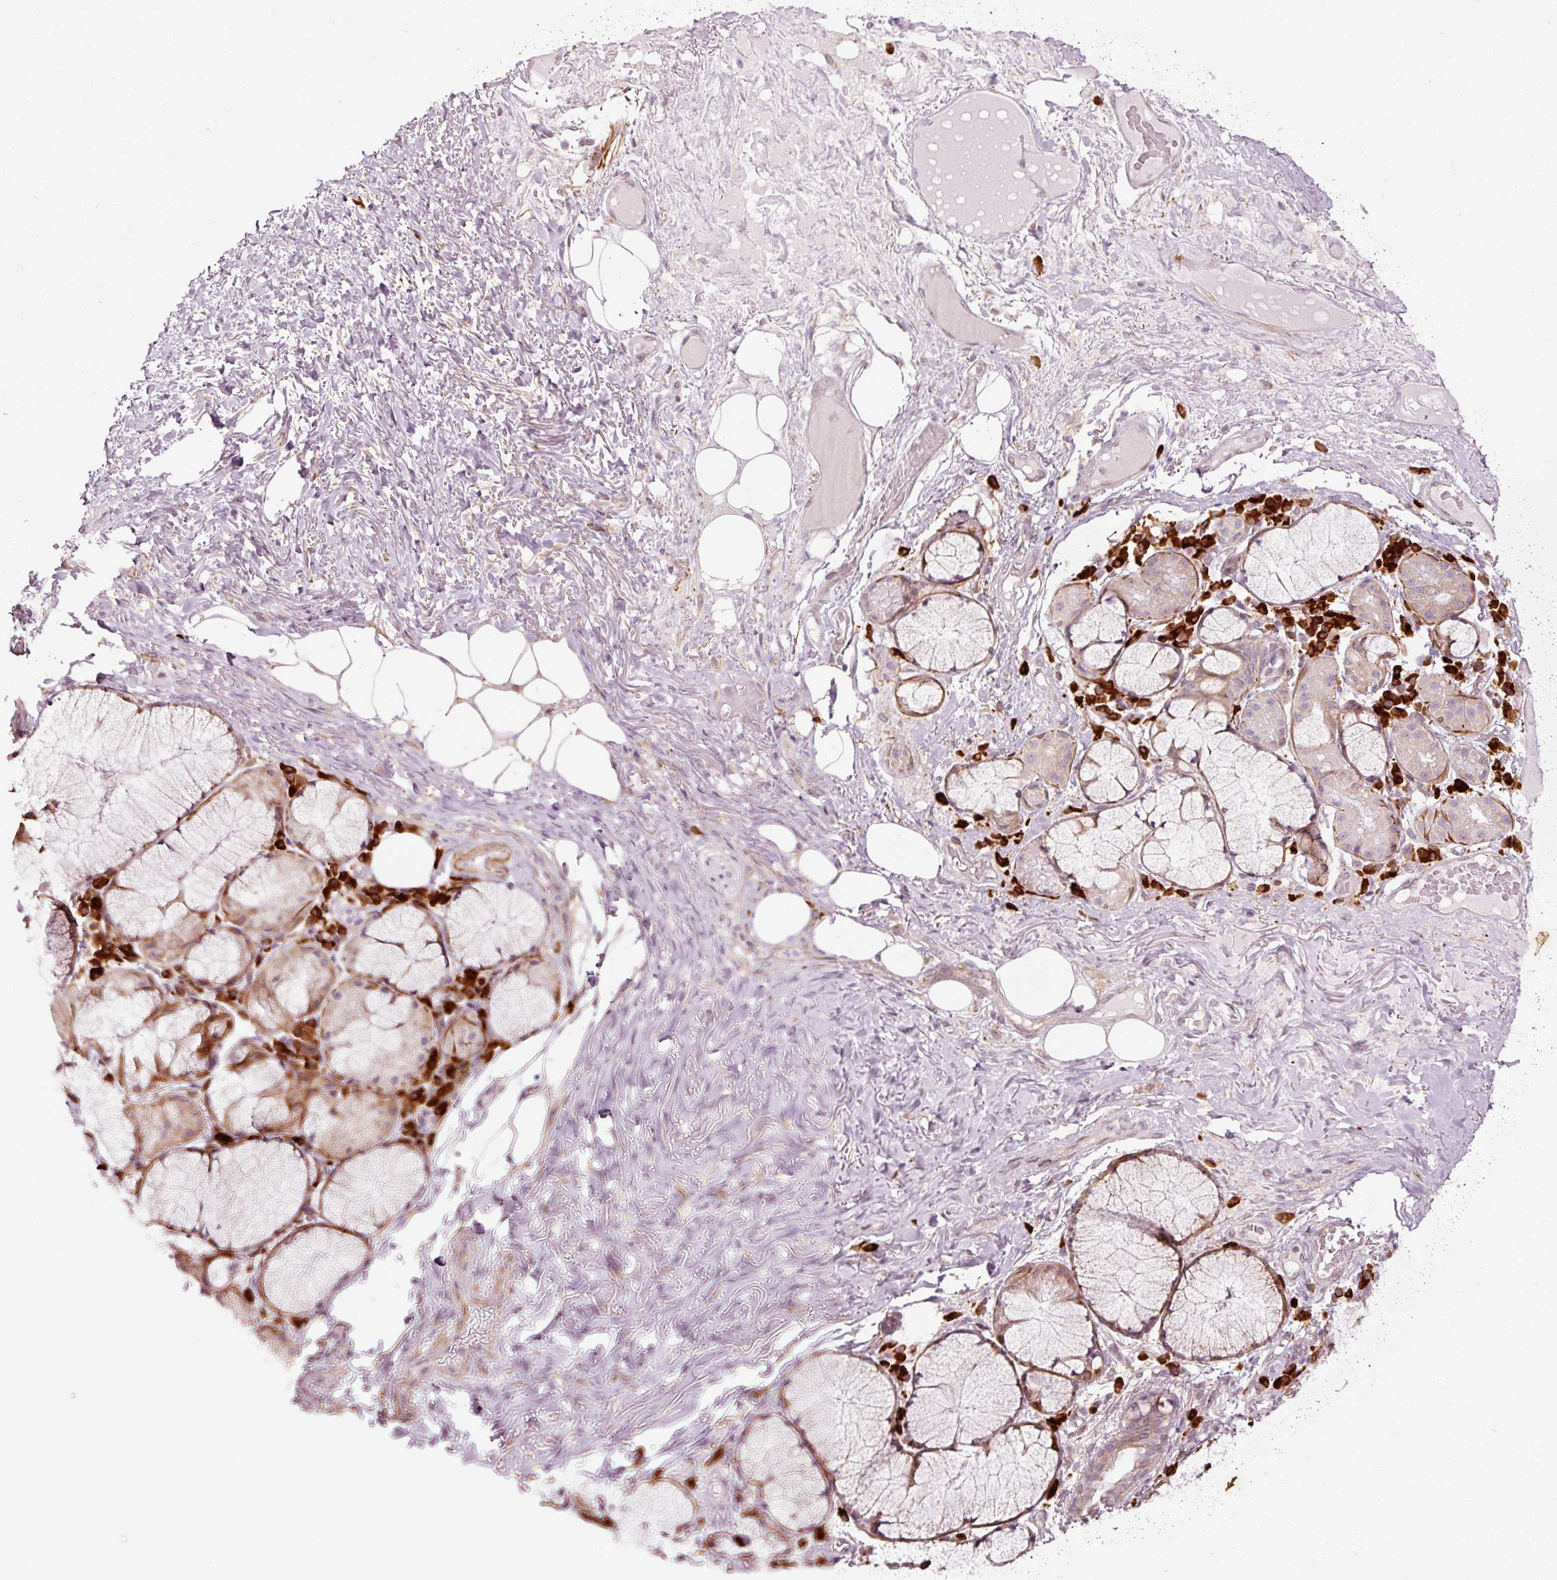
{"staining": {"intensity": "negative", "quantity": "none", "location": "none"}, "tissue": "adipose tissue", "cell_type": "Adipocytes", "image_type": "normal", "snomed": [{"axis": "morphology", "description": "Normal tissue, NOS"}, {"axis": "topography", "description": "Cartilage tissue"}, {"axis": "topography", "description": "Bronchus"}], "caption": "A high-resolution histopathology image shows IHC staining of benign adipose tissue, which shows no significant staining in adipocytes.", "gene": "RANBP2", "patient": {"sex": "male", "age": 56}}